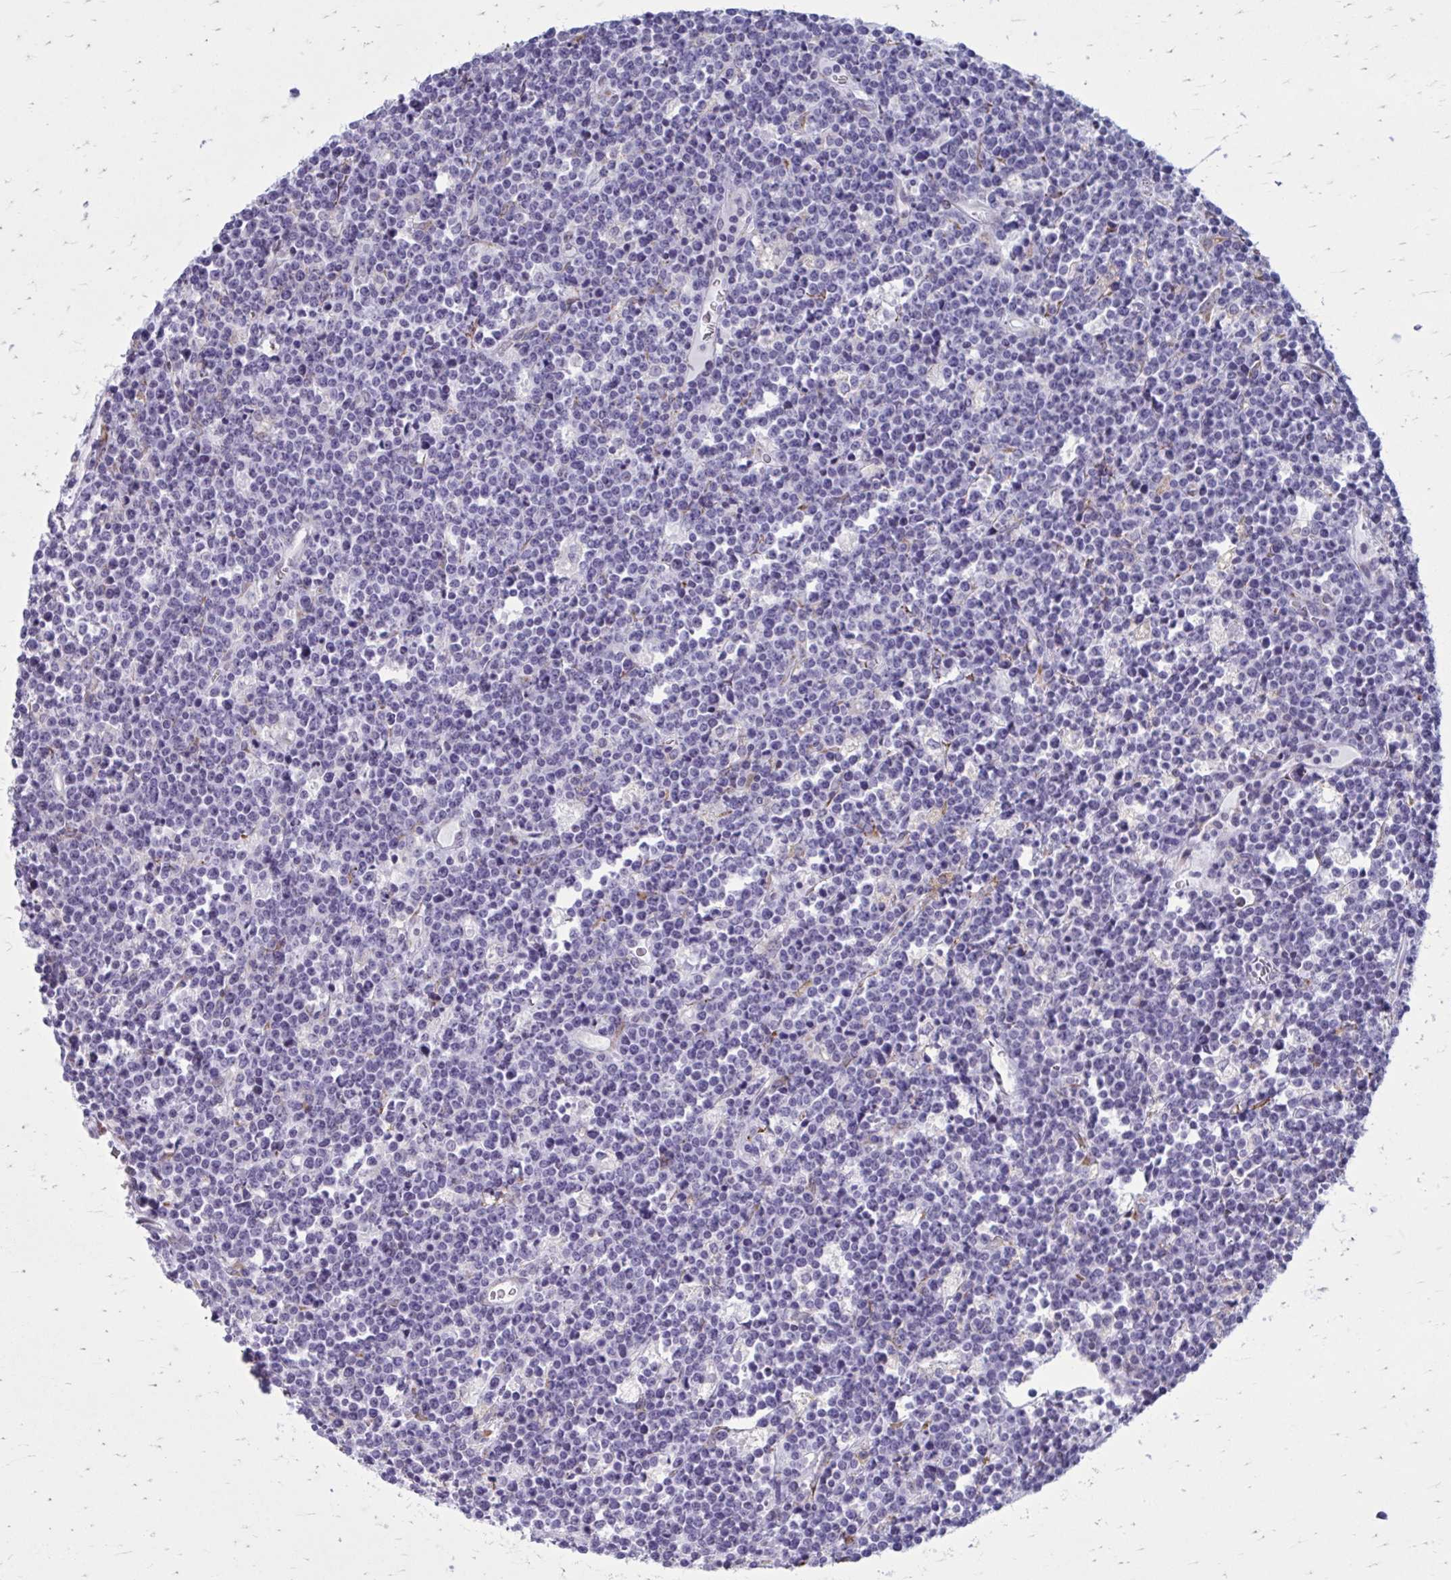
{"staining": {"intensity": "negative", "quantity": "none", "location": "none"}, "tissue": "lymphoma", "cell_type": "Tumor cells", "image_type": "cancer", "snomed": [{"axis": "morphology", "description": "Malignant lymphoma, non-Hodgkin's type, High grade"}, {"axis": "topography", "description": "Ovary"}], "caption": "A high-resolution image shows IHC staining of malignant lymphoma, non-Hodgkin's type (high-grade), which reveals no significant positivity in tumor cells. Brightfield microscopy of immunohistochemistry stained with DAB (3,3'-diaminobenzidine) (brown) and hematoxylin (blue), captured at high magnification.", "gene": "PROSER1", "patient": {"sex": "female", "age": 56}}